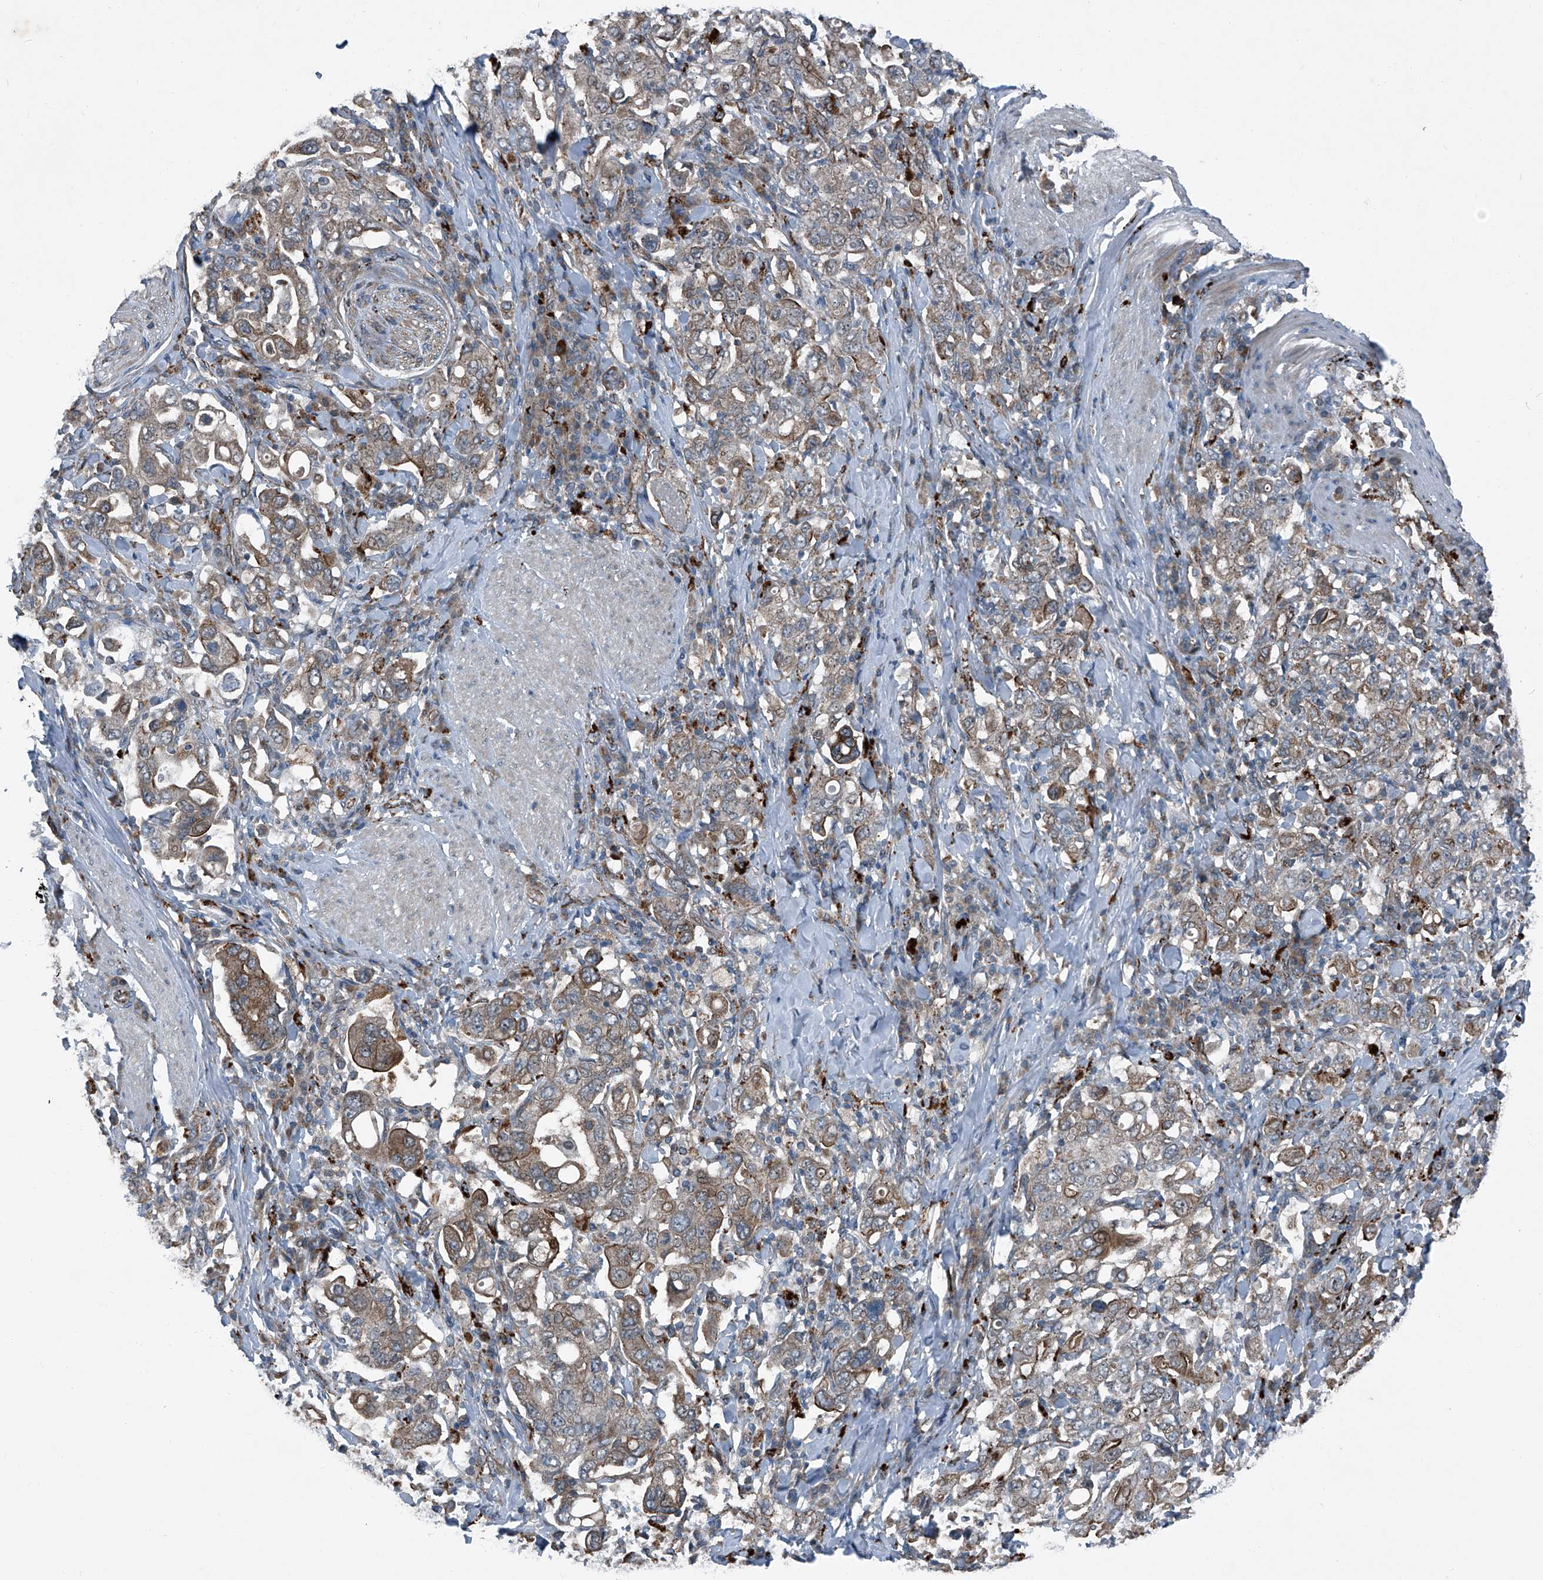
{"staining": {"intensity": "moderate", "quantity": ">75%", "location": "cytoplasmic/membranous"}, "tissue": "stomach cancer", "cell_type": "Tumor cells", "image_type": "cancer", "snomed": [{"axis": "morphology", "description": "Adenocarcinoma, NOS"}, {"axis": "topography", "description": "Stomach, upper"}], "caption": "Immunohistochemical staining of human stomach cancer (adenocarcinoma) shows medium levels of moderate cytoplasmic/membranous expression in approximately >75% of tumor cells. The staining was performed using DAB (3,3'-diaminobenzidine) to visualize the protein expression in brown, while the nuclei were stained in blue with hematoxylin (Magnification: 20x).", "gene": "SENP2", "patient": {"sex": "male", "age": 62}}